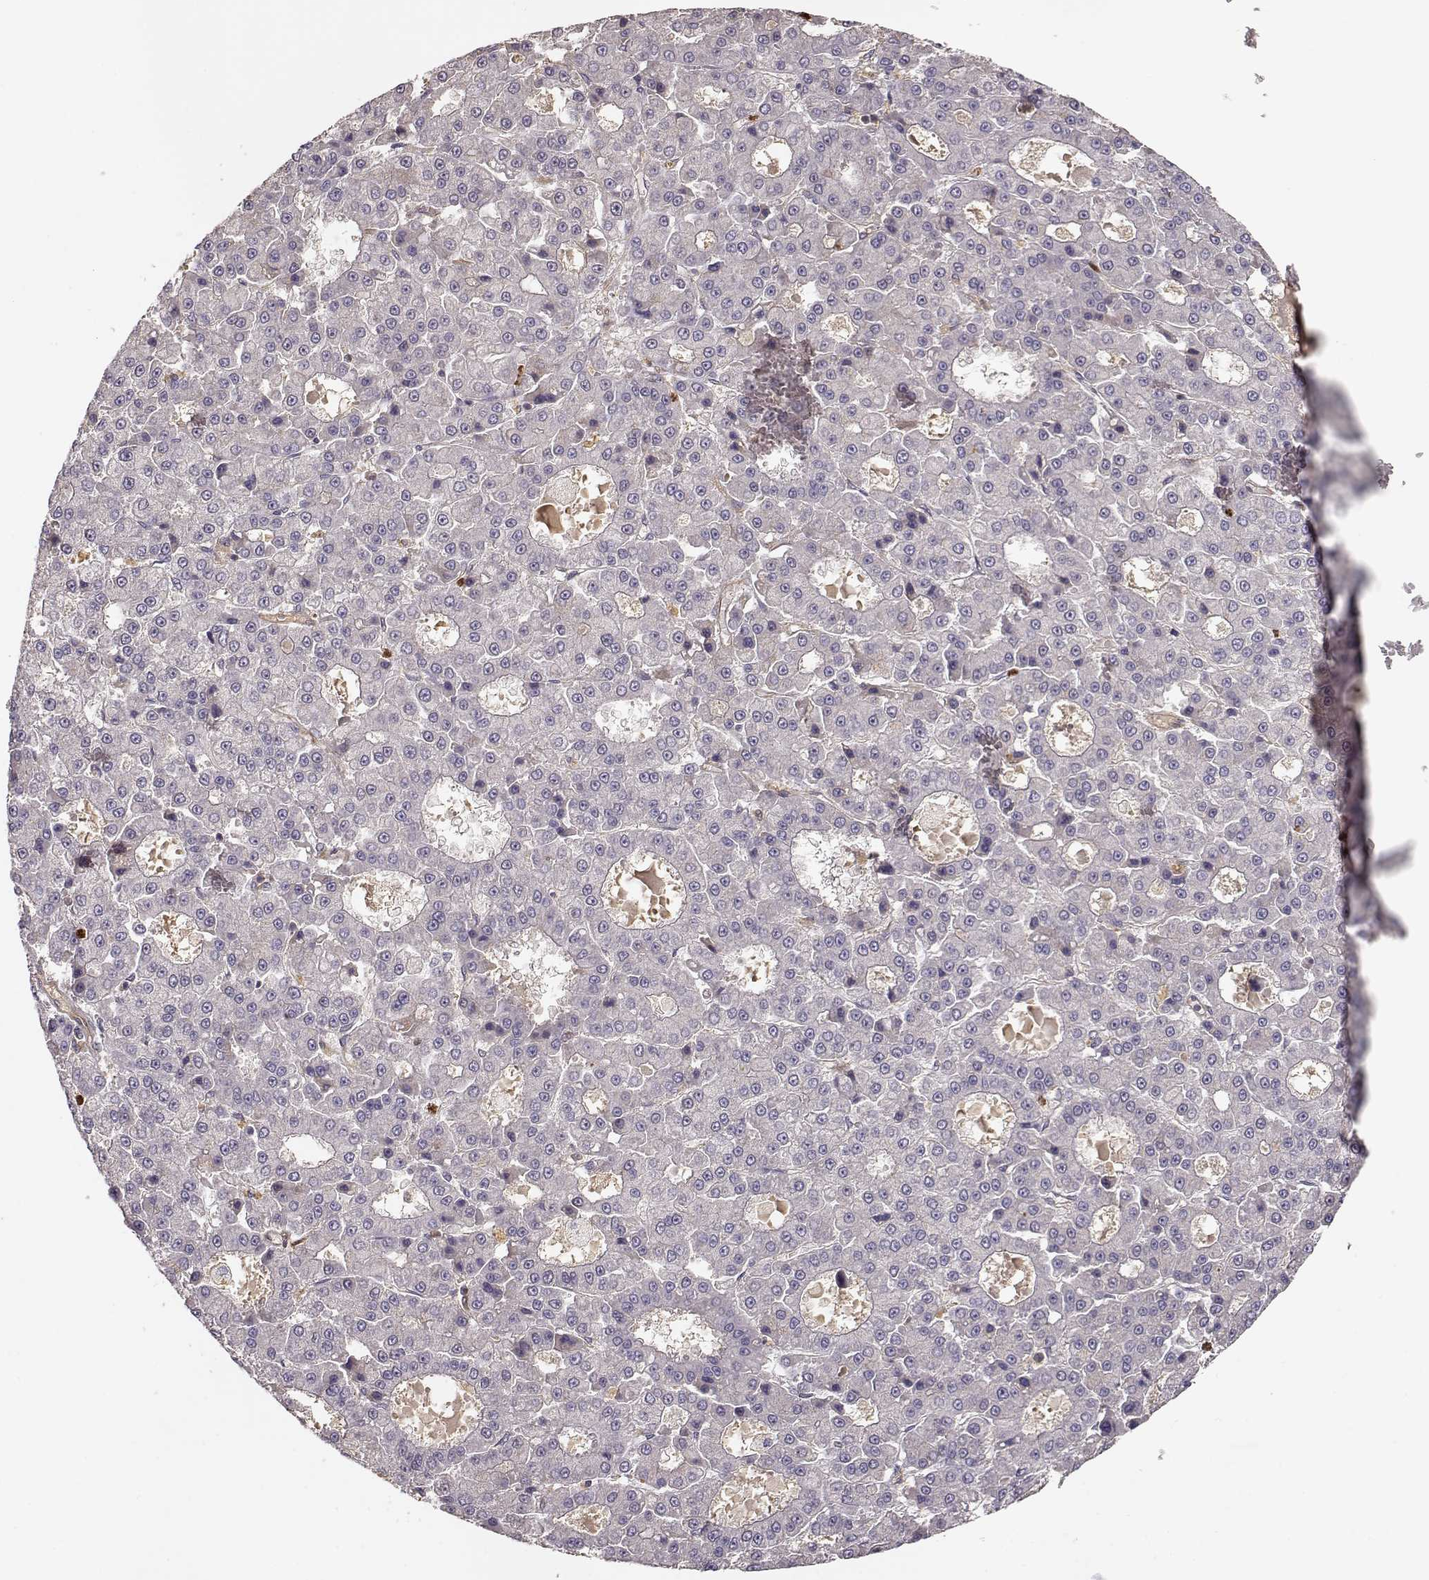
{"staining": {"intensity": "negative", "quantity": "none", "location": "none"}, "tissue": "liver cancer", "cell_type": "Tumor cells", "image_type": "cancer", "snomed": [{"axis": "morphology", "description": "Carcinoma, Hepatocellular, NOS"}, {"axis": "topography", "description": "Liver"}], "caption": "The histopathology image demonstrates no staining of tumor cells in liver cancer.", "gene": "ARHGEF2", "patient": {"sex": "male", "age": 70}}